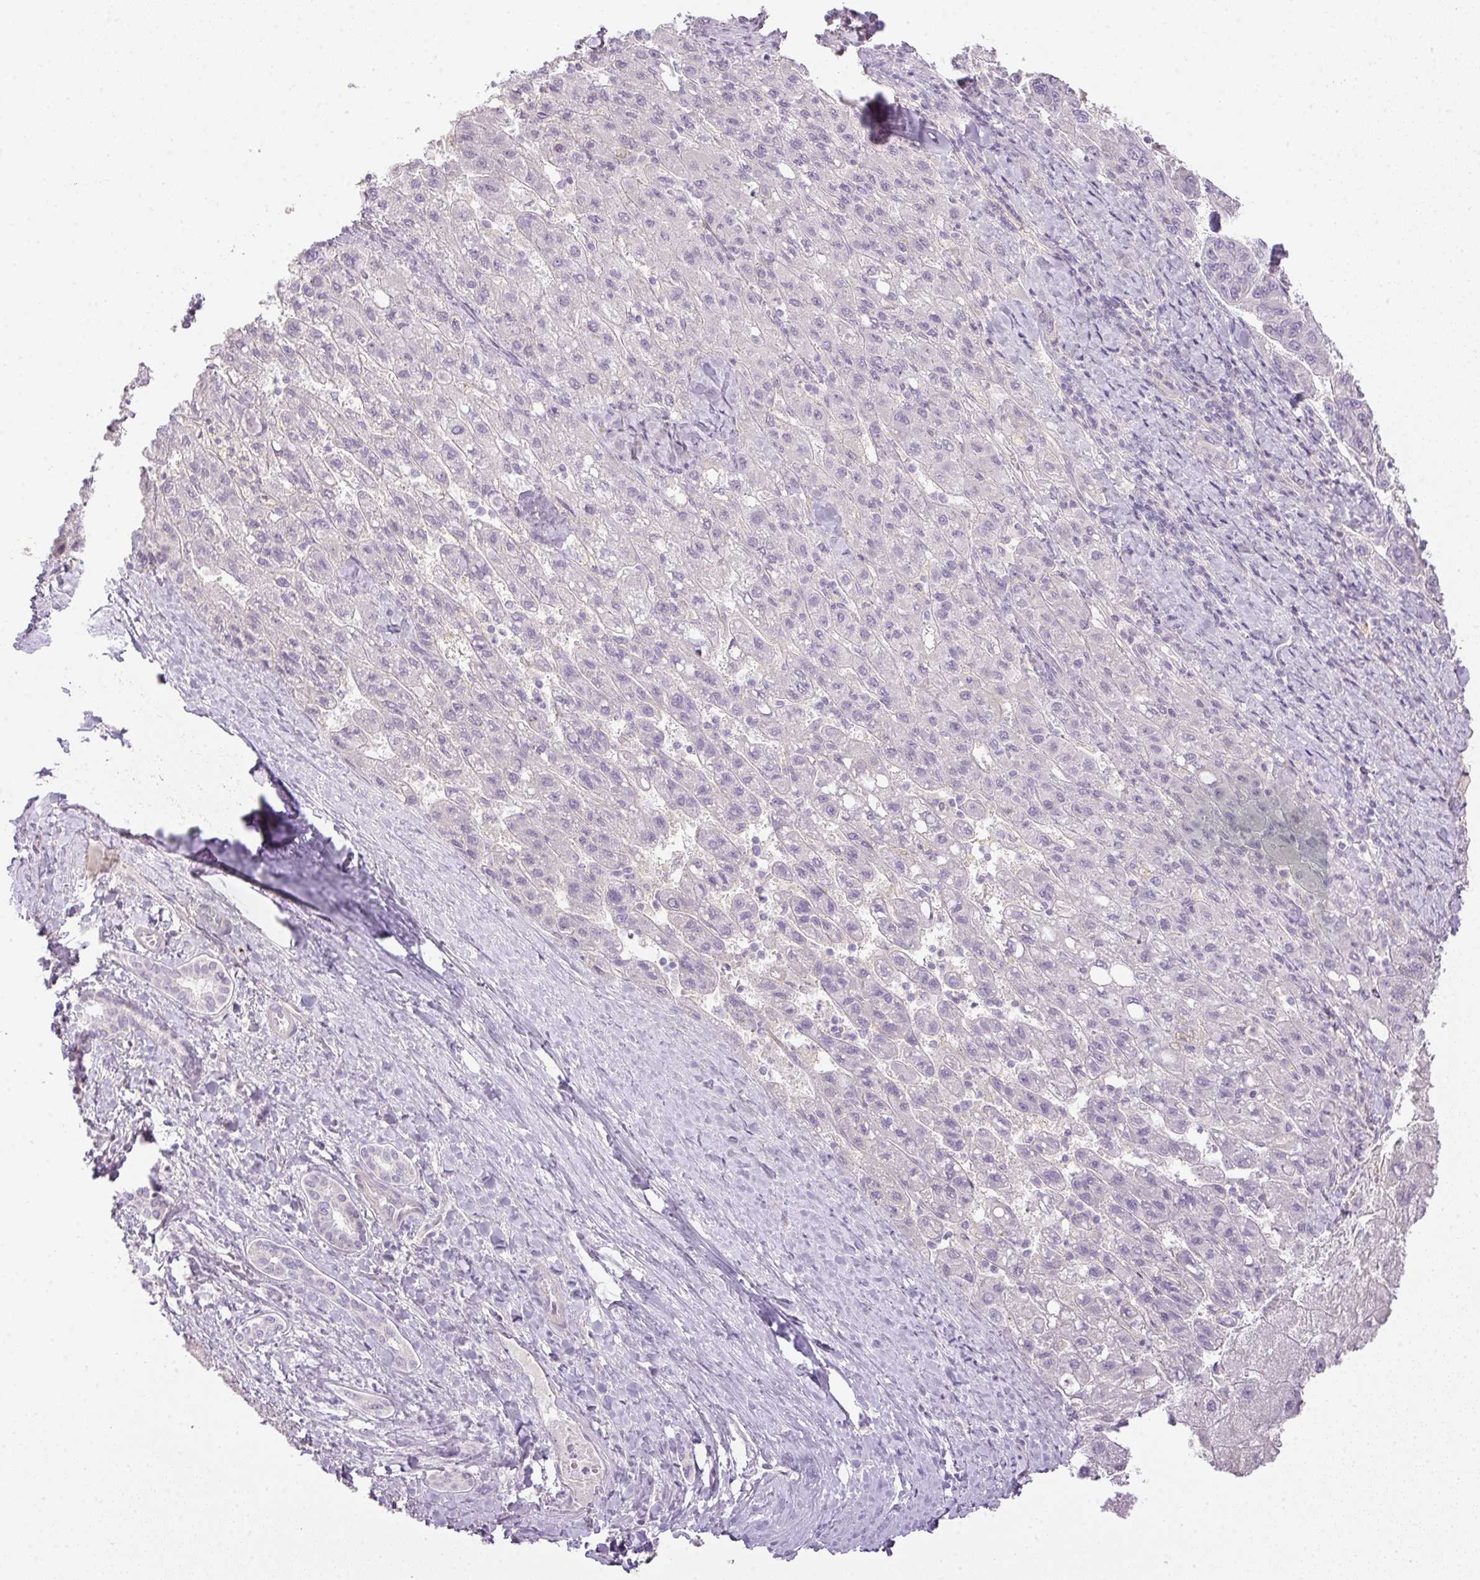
{"staining": {"intensity": "negative", "quantity": "none", "location": "none"}, "tissue": "liver cancer", "cell_type": "Tumor cells", "image_type": "cancer", "snomed": [{"axis": "morphology", "description": "Carcinoma, Hepatocellular, NOS"}, {"axis": "topography", "description": "Liver"}], "caption": "Immunohistochemistry photomicrograph of human liver cancer stained for a protein (brown), which reveals no expression in tumor cells.", "gene": "RAX2", "patient": {"sex": "female", "age": 82}}